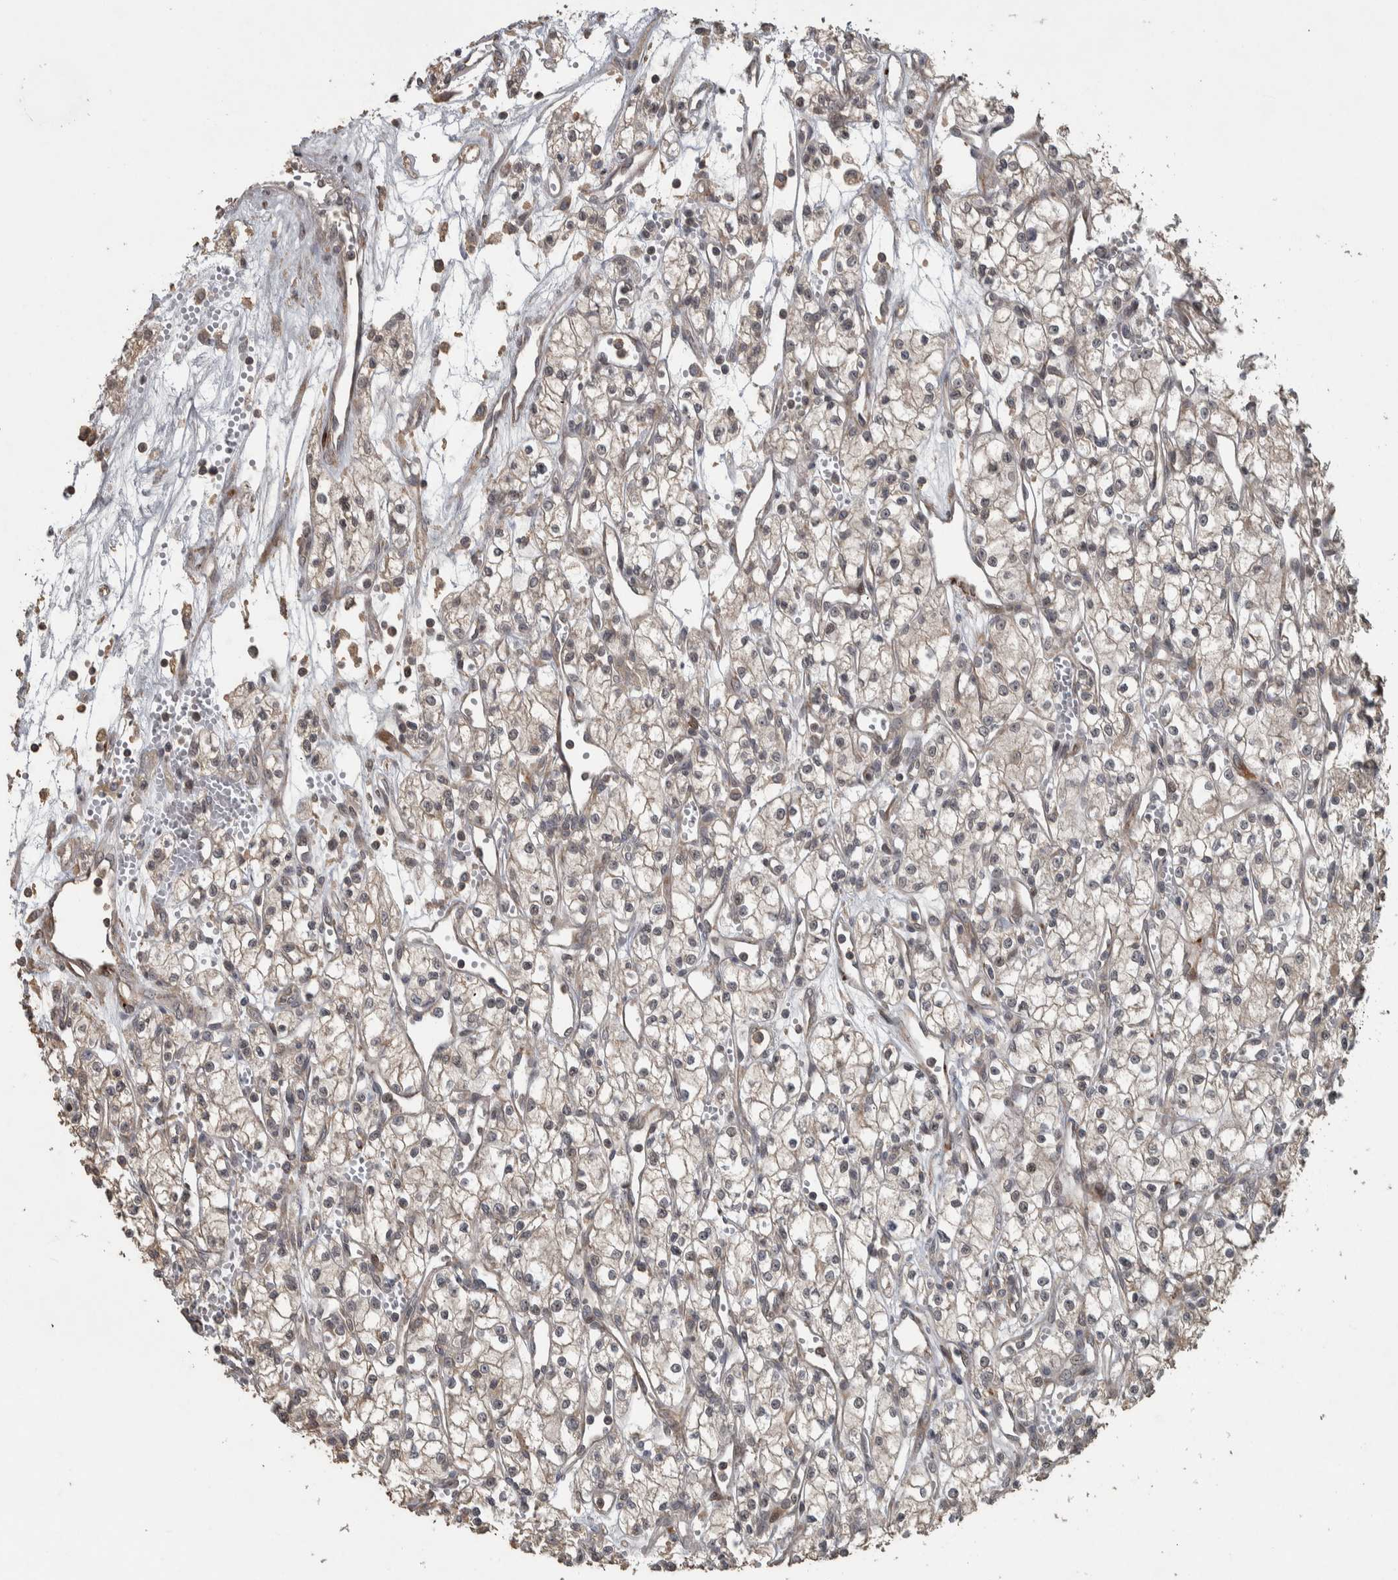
{"staining": {"intensity": "weak", "quantity": "25%-75%", "location": "cytoplasmic/membranous"}, "tissue": "renal cancer", "cell_type": "Tumor cells", "image_type": "cancer", "snomed": [{"axis": "morphology", "description": "Adenocarcinoma, NOS"}, {"axis": "topography", "description": "Kidney"}], "caption": "Renal cancer was stained to show a protein in brown. There is low levels of weak cytoplasmic/membranous staining in about 25%-75% of tumor cells.", "gene": "ERAL1", "patient": {"sex": "male", "age": 59}}